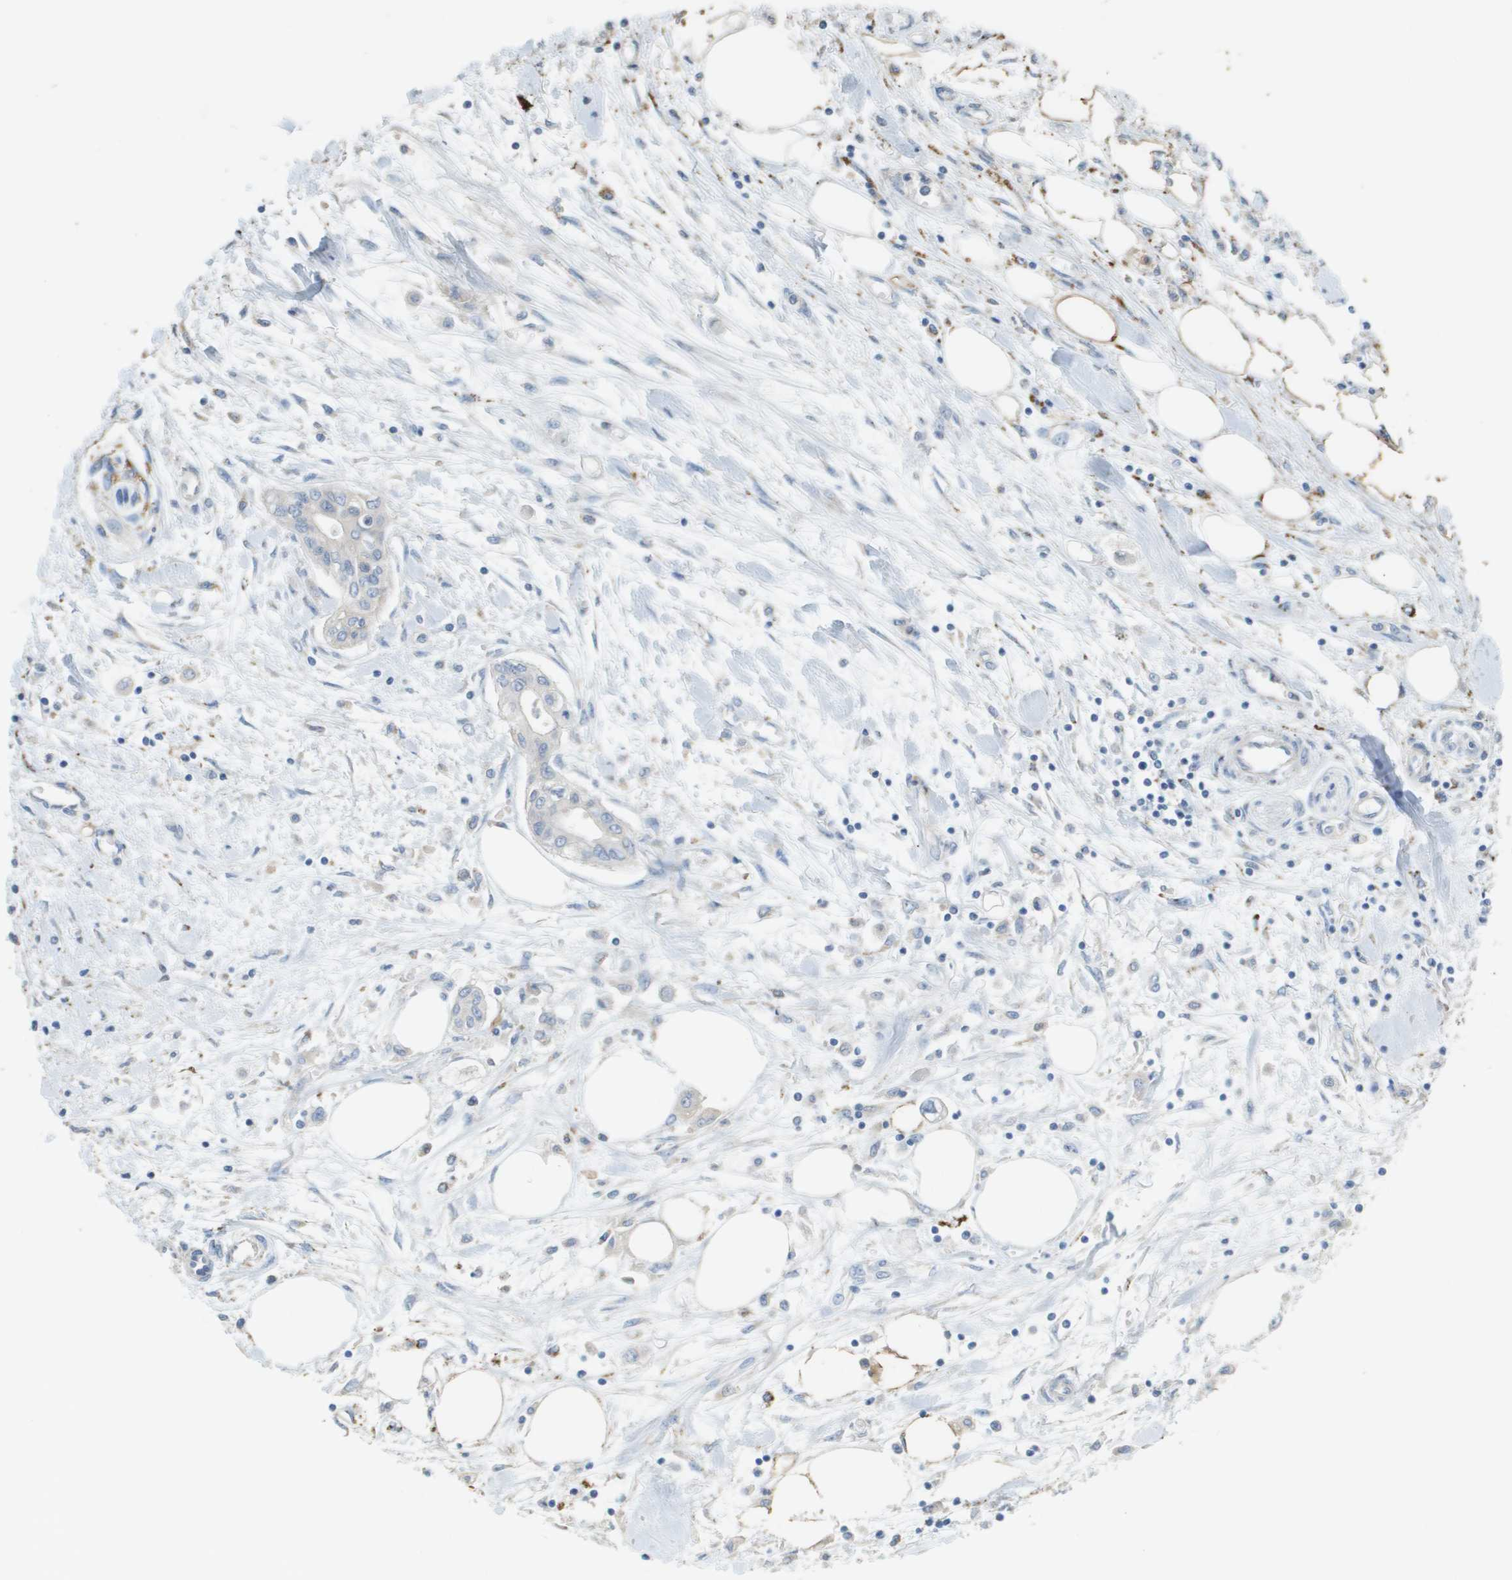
{"staining": {"intensity": "negative", "quantity": "none", "location": "none"}, "tissue": "pancreatic cancer", "cell_type": "Tumor cells", "image_type": "cancer", "snomed": [{"axis": "morphology", "description": "Adenocarcinoma, NOS"}, {"axis": "topography", "description": "Pancreas"}], "caption": "Immunohistochemistry (IHC) of human pancreatic cancer (adenocarcinoma) demonstrates no positivity in tumor cells.", "gene": "CASP10", "patient": {"sex": "female", "age": 77}}